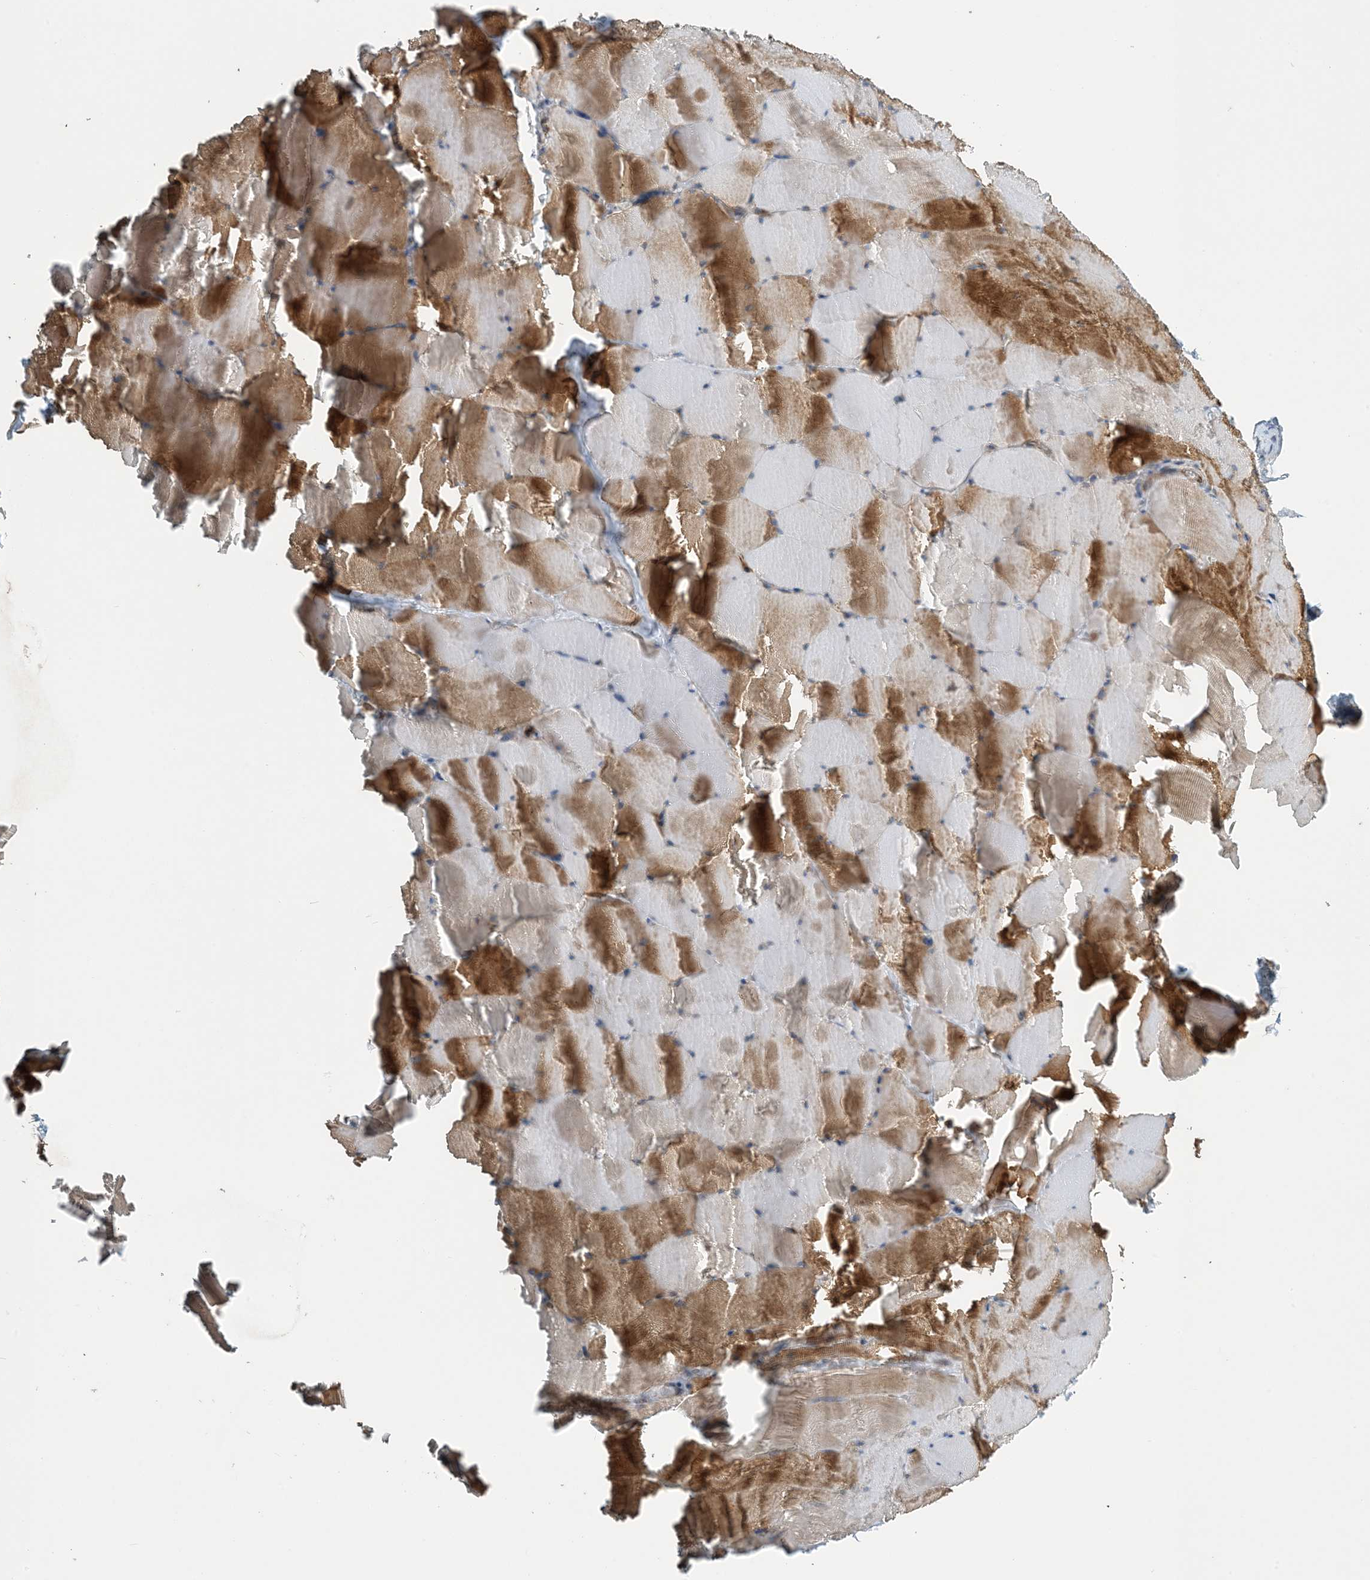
{"staining": {"intensity": "moderate", "quantity": "25%-75%", "location": "cytoplasmic/membranous"}, "tissue": "skeletal muscle", "cell_type": "Myocytes", "image_type": "normal", "snomed": [{"axis": "morphology", "description": "Normal tissue, NOS"}, {"axis": "topography", "description": "Skeletal muscle"}], "caption": "DAB immunohistochemical staining of unremarkable human skeletal muscle exhibits moderate cytoplasmic/membranous protein expression in approximately 25%-75% of myocytes. The staining was performed using DAB (3,3'-diaminobenzidine) to visualize the protein expression in brown, while the nuclei were stained in blue with hematoxylin (Magnification: 20x).", "gene": "ZBTB3", "patient": {"sex": "male", "age": 62}}